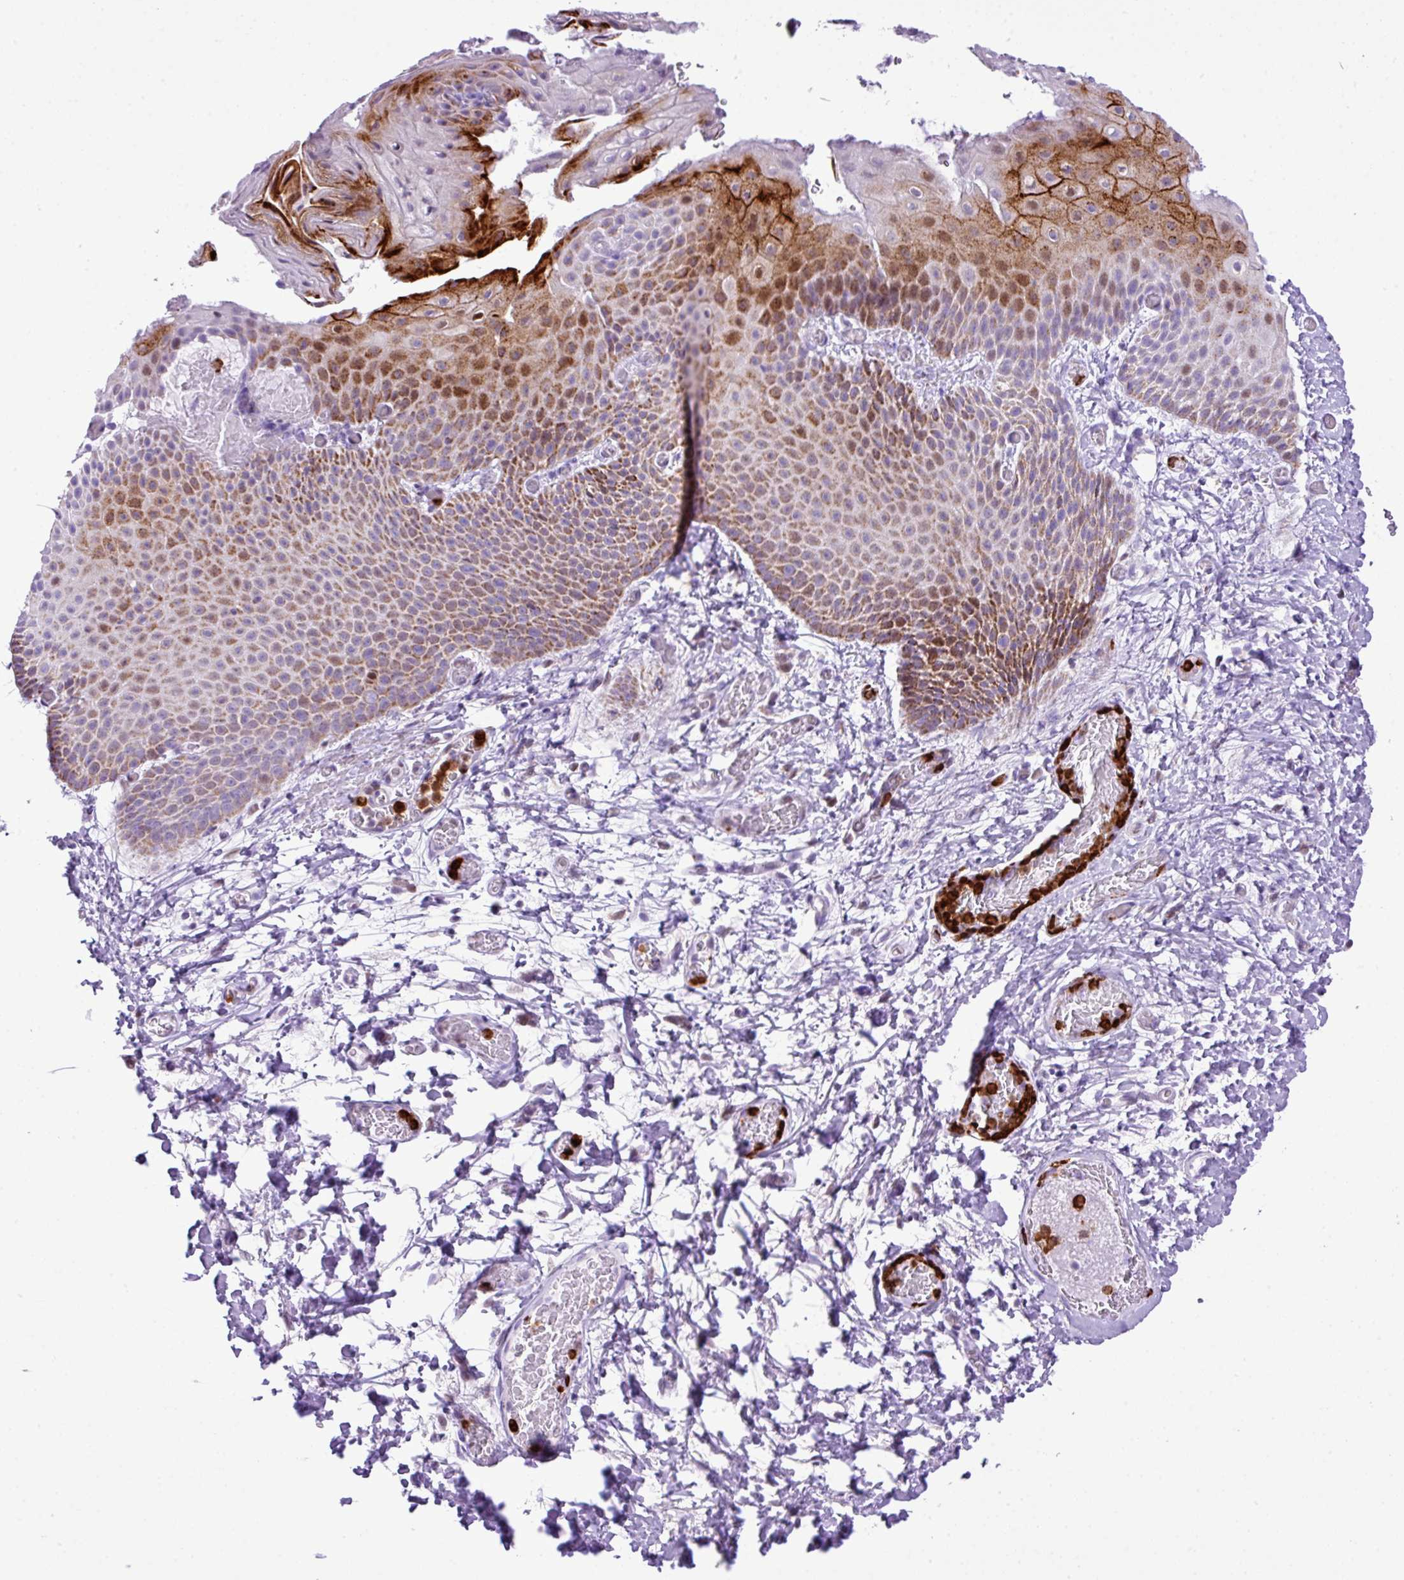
{"staining": {"intensity": "strong", "quantity": "25%-75%", "location": "cytoplasmic/membranous,nuclear"}, "tissue": "skin", "cell_type": "Epidermal cells", "image_type": "normal", "snomed": [{"axis": "morphology", "description": "Normal tissue, NOS"}, {"axis": "morphology", "description": "Hemorrhoids"}, {"axis": "morphology", "description": "Inflammation, NOS"}, {"axis": "topography", "description": "Anal"}], "caption": "Brown immunohistochemical staining in benign human skin reveals strong cytoplasmic/membranous,nuclear staining in approximately 25%-75% of epidermal cells.", "gene": "RCAN2", "patient": {"sex": "male", "age": 60}}